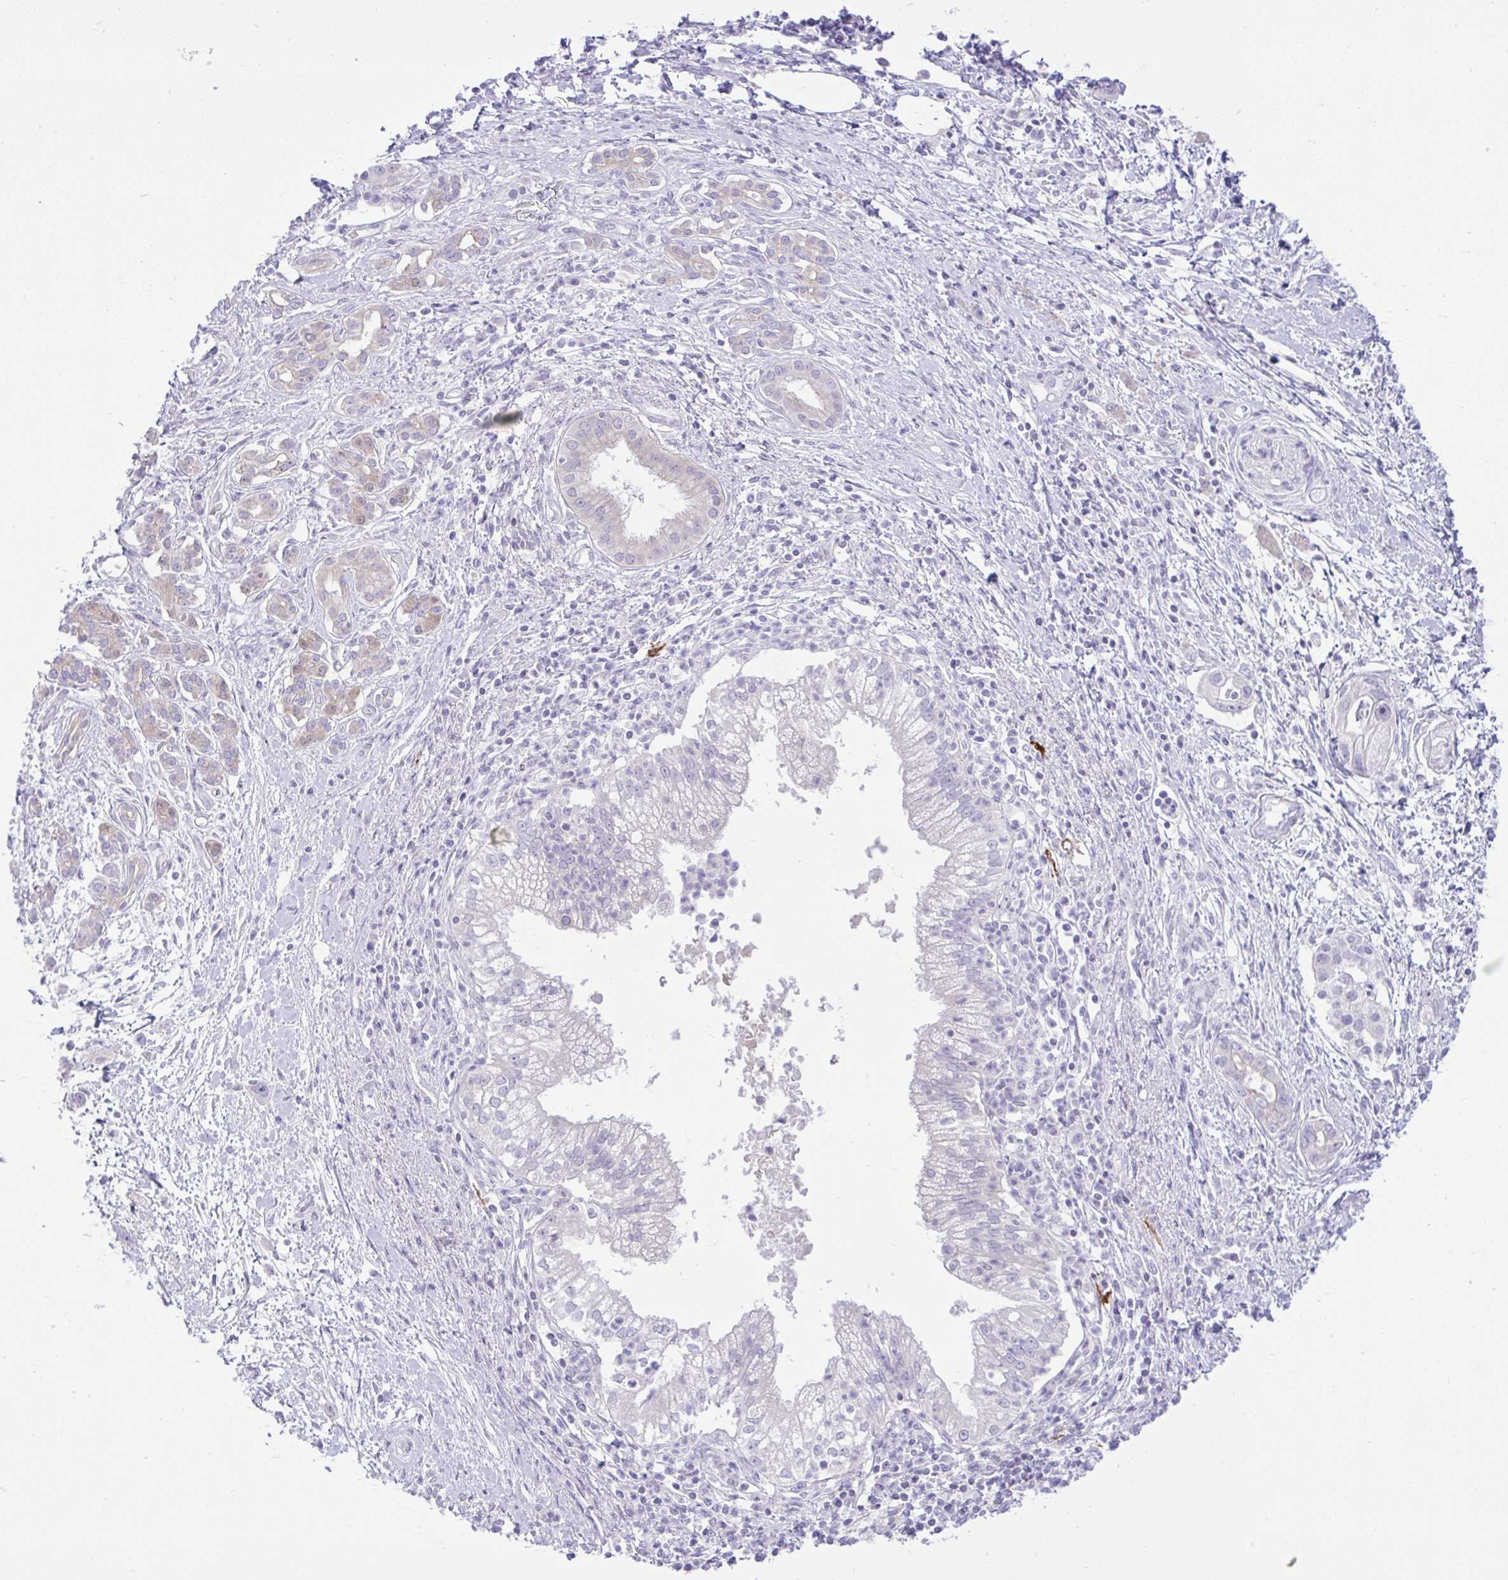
{"staining": {"intensity": "negative", "quantity": "none", "location": "none"}, "tissue": "pancreatic cancer", "cell_type": "Tumor cells", "image_type": "cancer", "snomed": [{"axis": "morphology", "description": "Adenocarcinoma, NOS"}, {"axis": "topography", "description": "Pancreas"}], "caption": "Pancreatic adenocarcinoma was stained to show a protein in brown. There is no significant staining in tumor cells.", "gene": "ZNF101", "patient": {"sex": "male", "age": 70}}